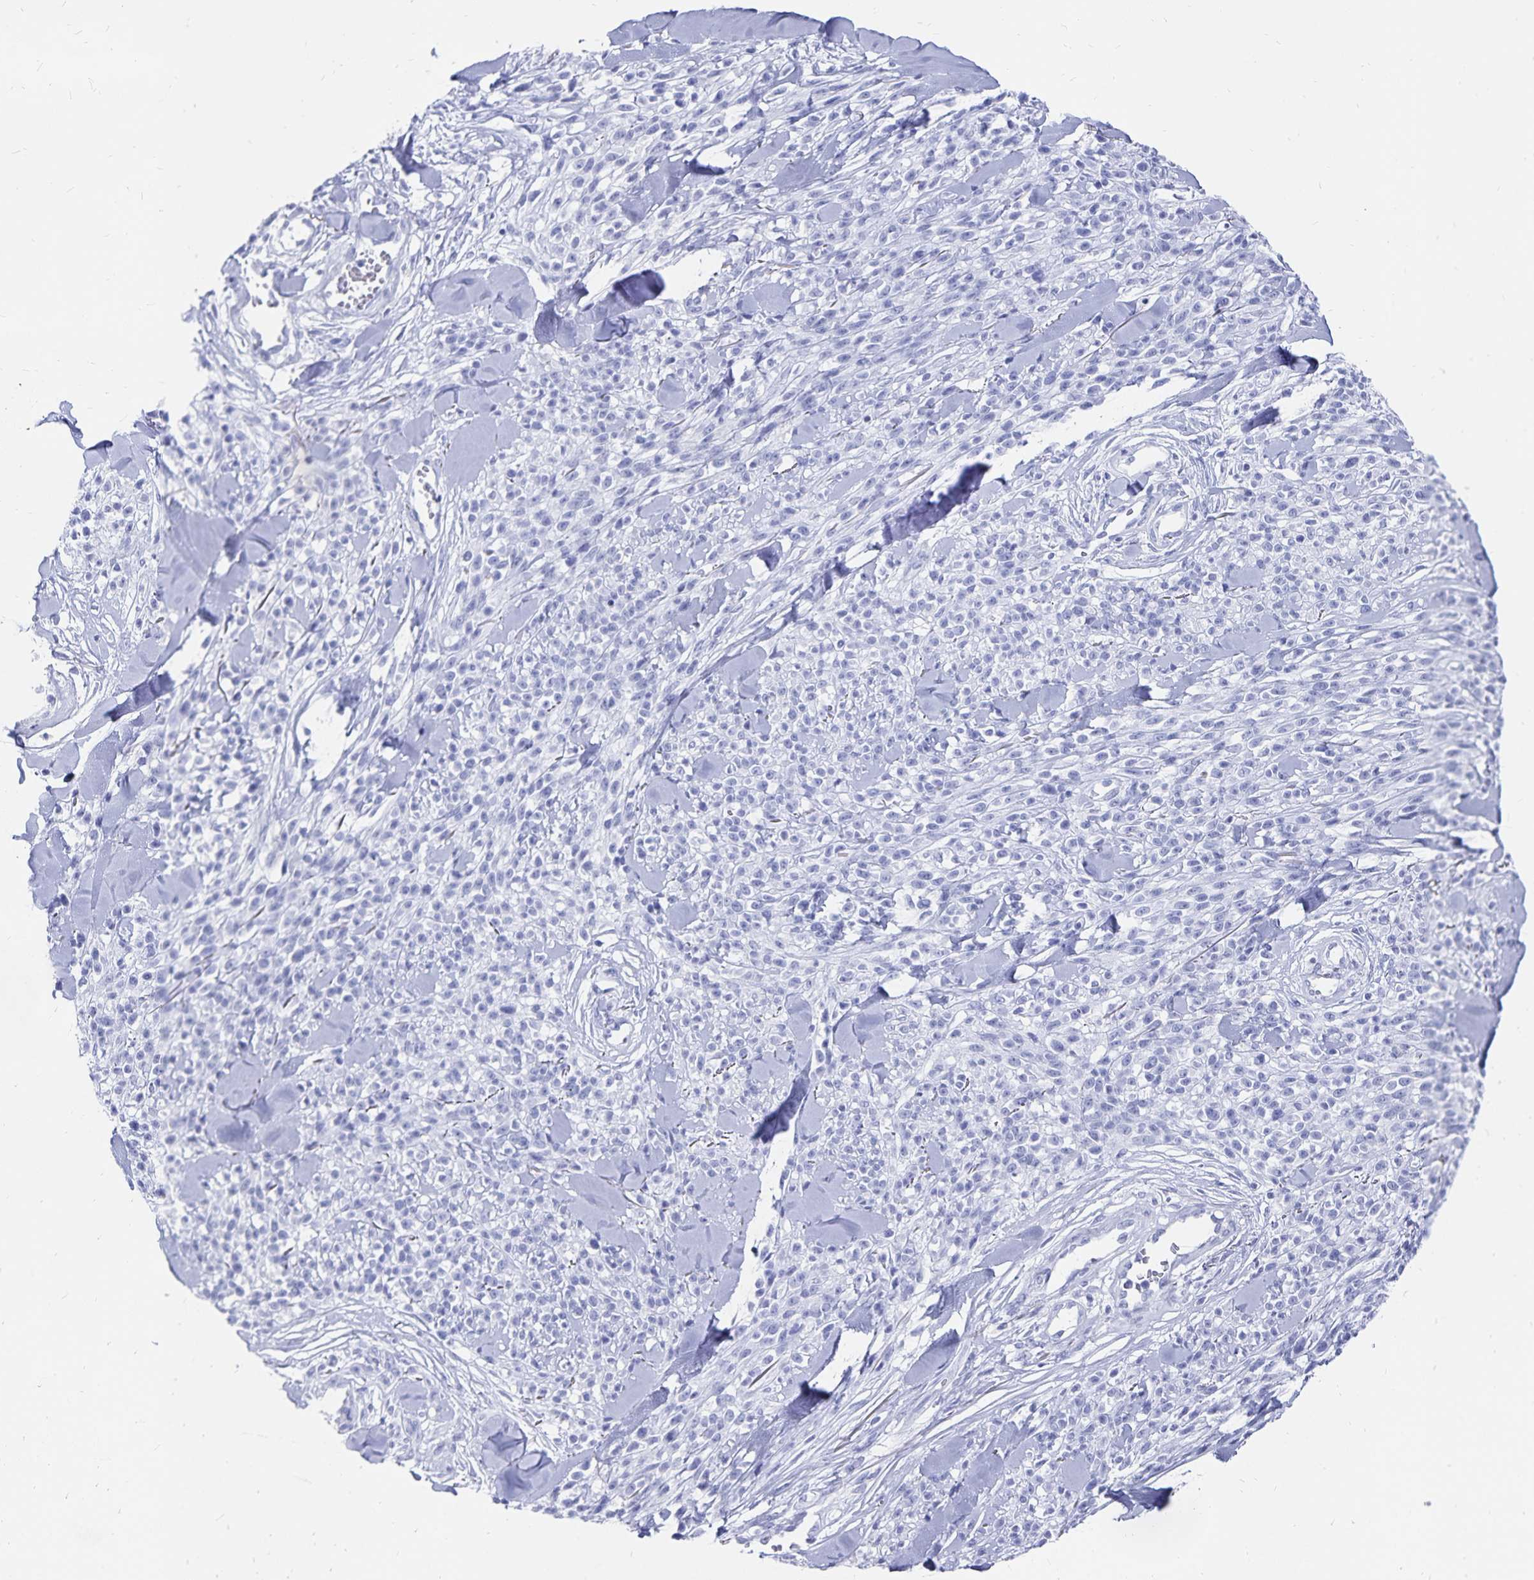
{"staining": {"intensity": "negative", "quantity": "none", "location": "none"}, "tissue": "melanoma", "cell_type": "Tumor cells", "image_type": "cancer", "snomed": [{"axis": "morphology", "description": "Malignant melanoma, NOS"}, {"axis": "topography", "description": "Skin"}, {"axis": "topography", "description": "Skin of trunk"}], "caption": "Protein analysis of melanoma exhibits no significant staining in tumor cells. Brightfield microscopy of immunohistochemistry stained with DAB (brown) and hematoxylin (blue), captured at high magnification.", "gene": "ADH1A", "patient": {"sex": "male", "age": 74}}